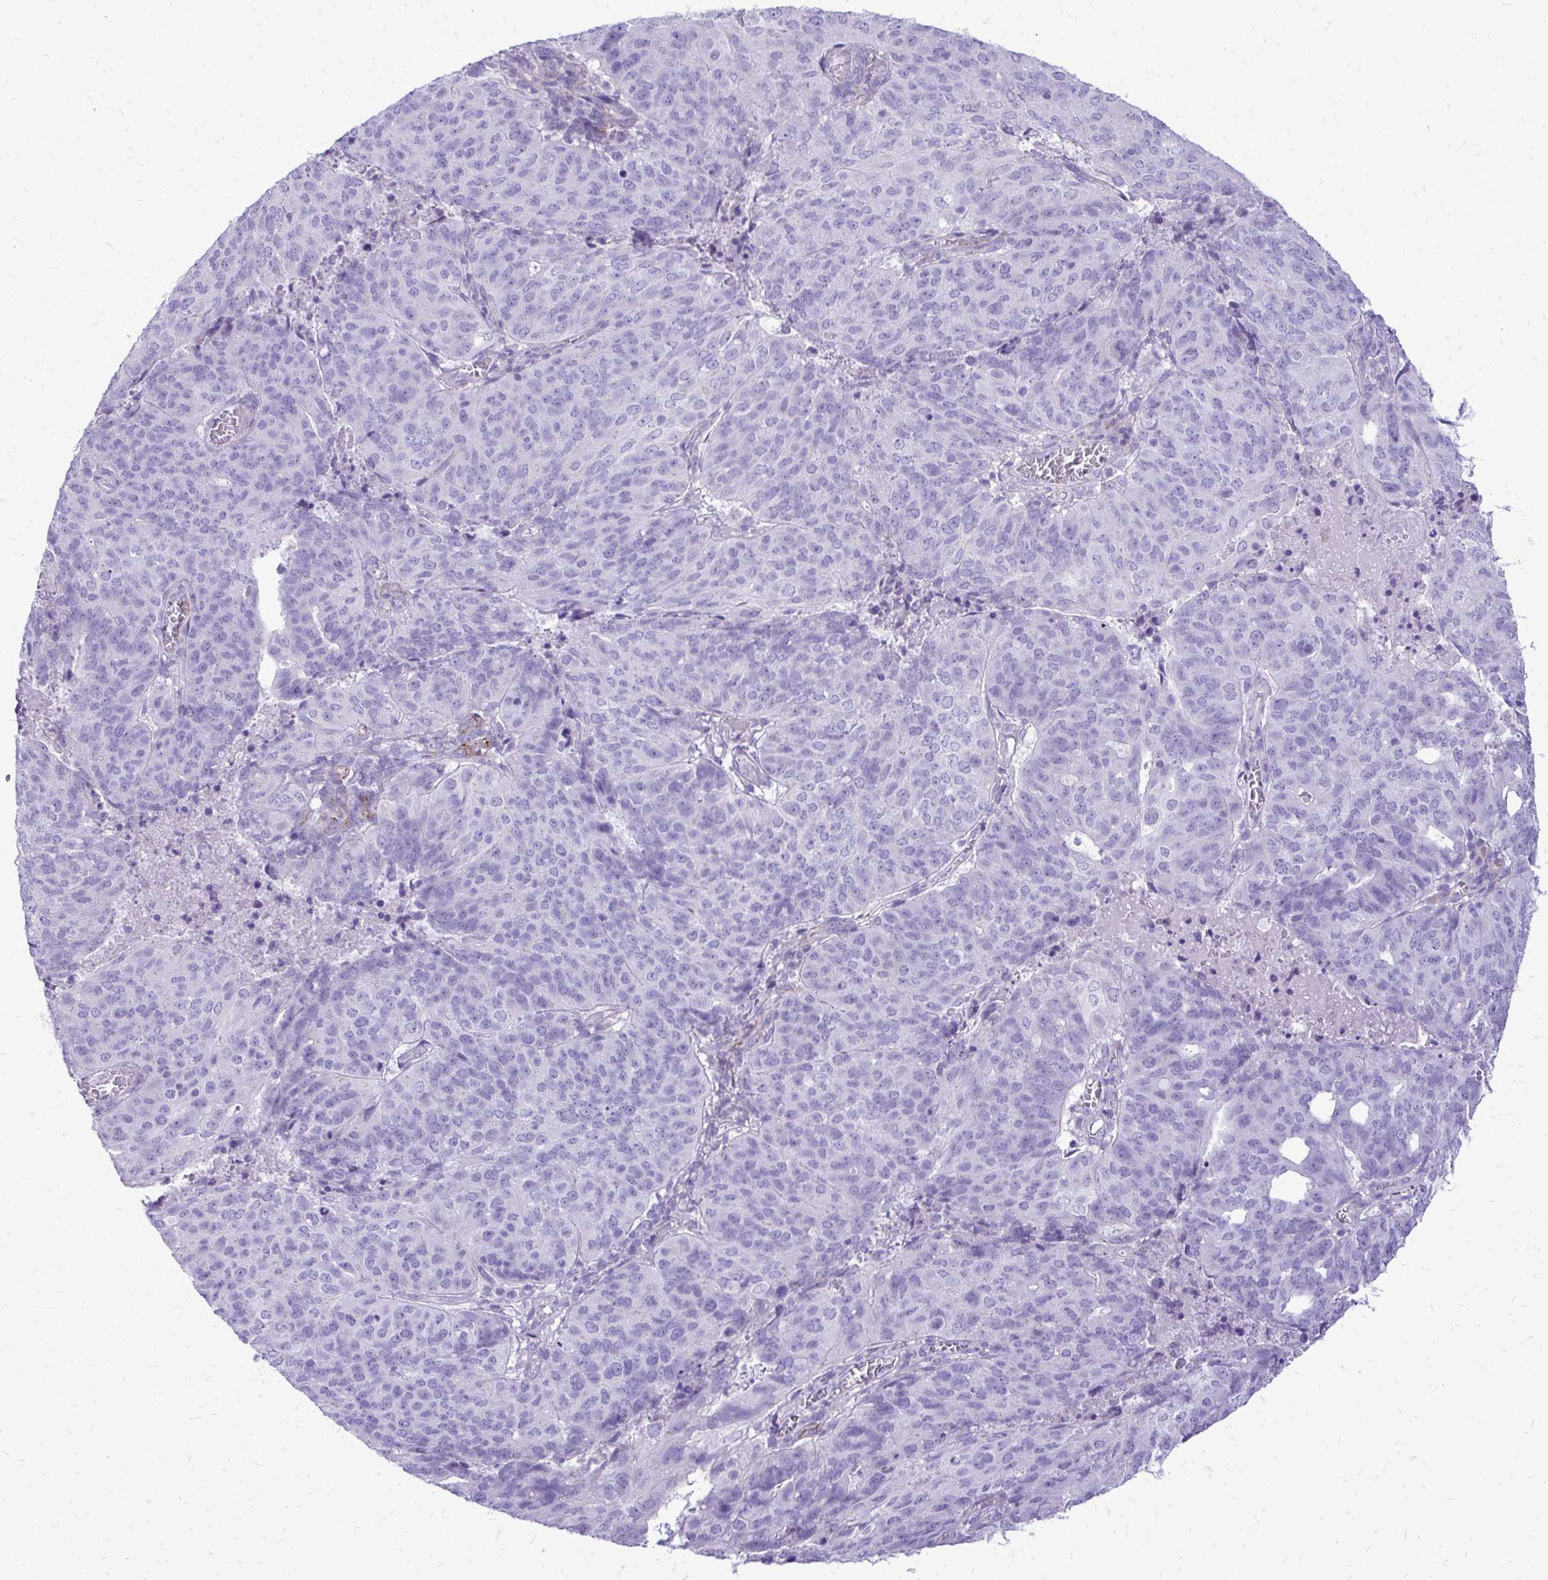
{"staining": {"intensity": "negative", "quantity": "none", "location": "none"}, "tissue": "endometrial cancer", "cell_type": "Tumor cells", "image_type": "cancer", "snomed": [{"axis": "morphology", "description": "Adenocarcinoma, NOS"}, {"axis": "topography", "description": "Endometrium"}], "caption": "Endometrial cancer stained for a protein using IHC reveals no staining tumor cells.", "gene": "PELI3", "patient": {"sex": "female", "age": 82}}